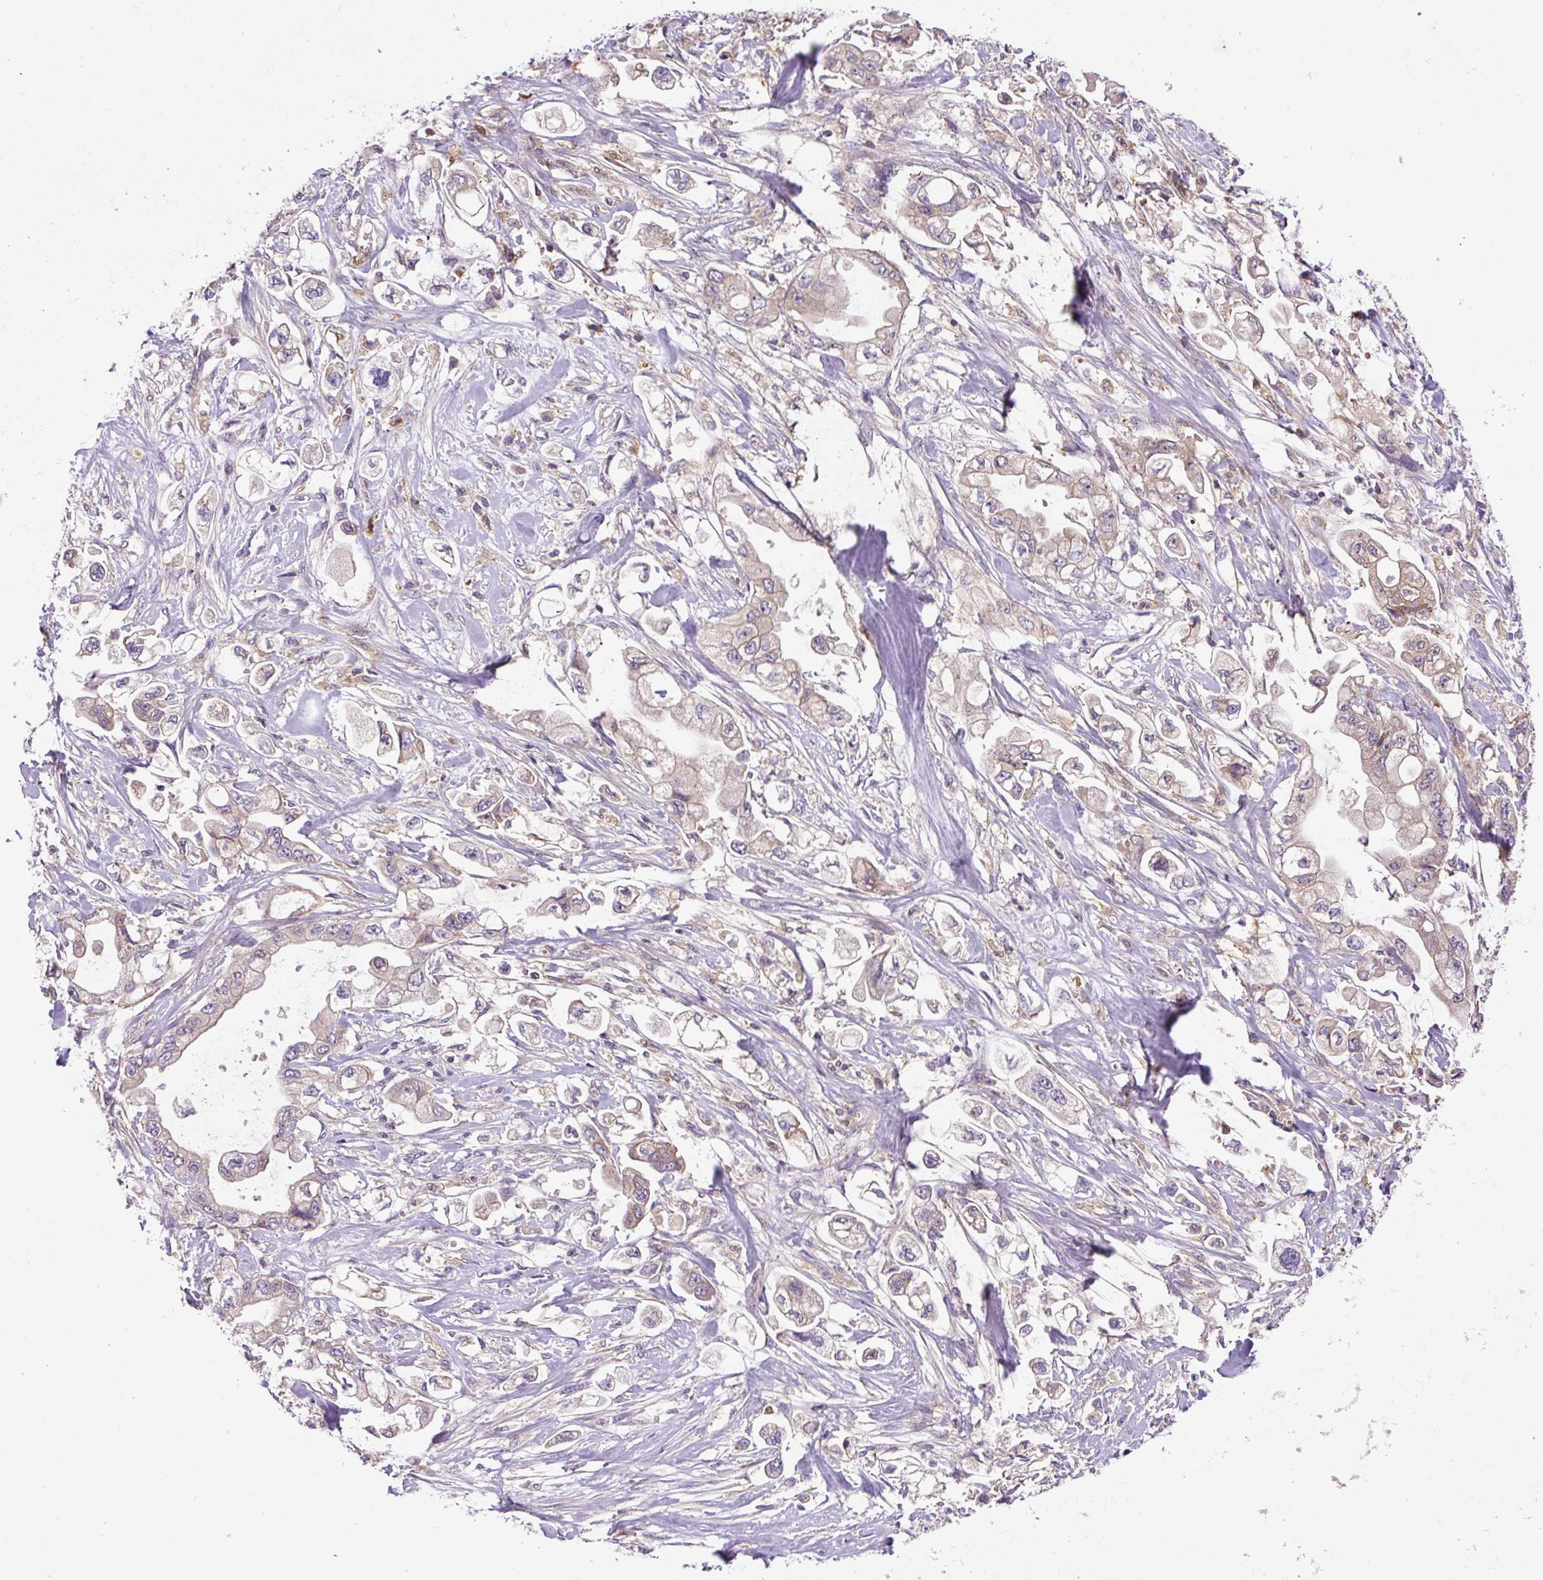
{"staining": {"intensity": "weak", "quantity": ">75%", "location": "cytoplasmic/membranous"}, "tissue": "stomach cancer", "cell_type": "Tumor cells", "image_type": "cancer", "snomed": [{"axis": "morphology", "description": "Adenocarcinoma, NOS"}, {"axis": "topography", "description": "Stomach"}], "caption": "There is low levels of weak cytoplasmic/membranous staining in tumor cells of adenocarcinoma (stomach), as demonstrated by immunohistochemical staining (brown color).", "gene": "CCDC28A", "patient": {"sex": "male", "age": 62}}